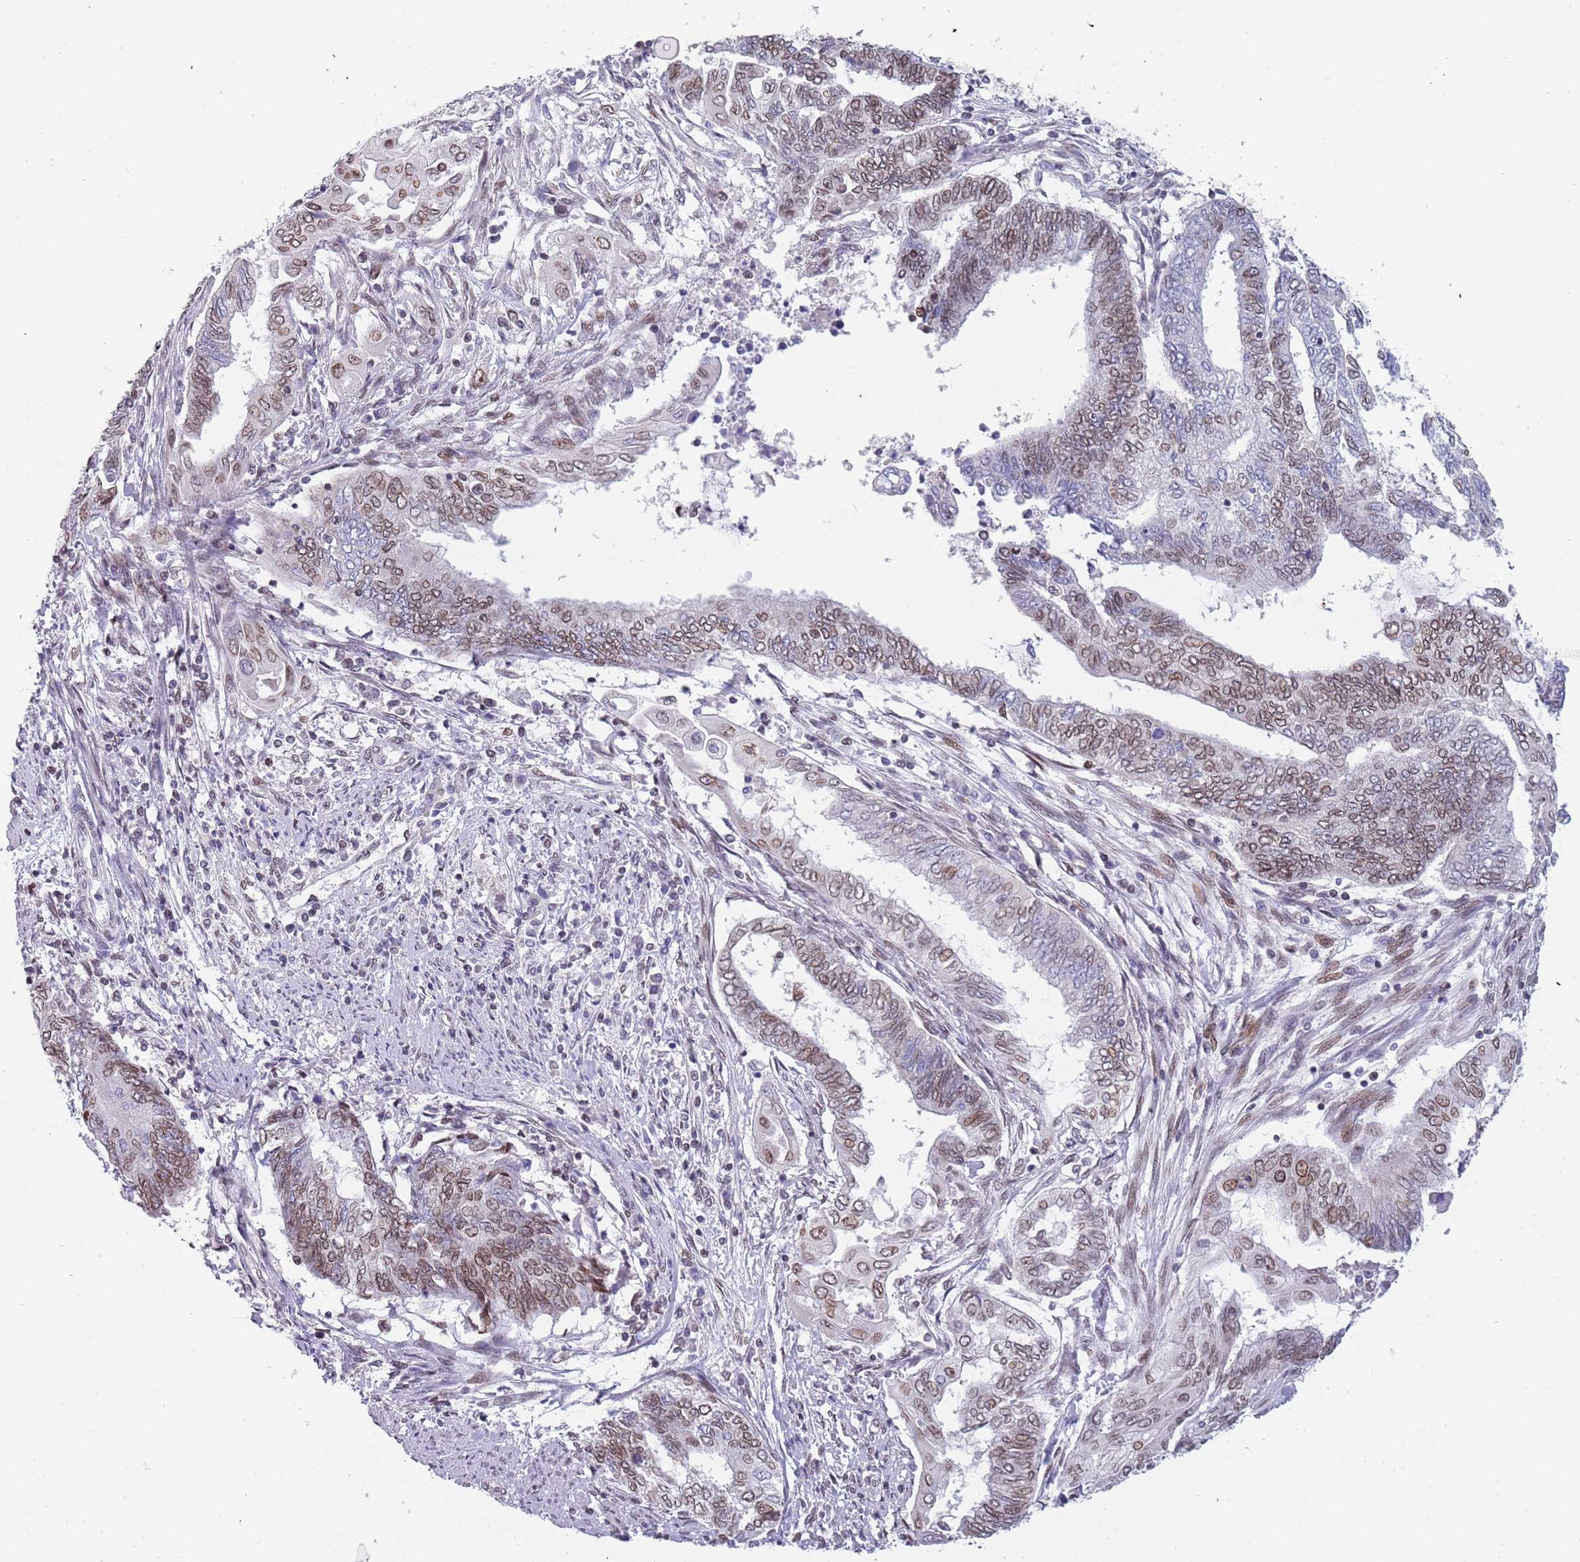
{"staining": {"intensity": "moderate", "quantity": ">75%", "location": "cytoplasmic/membranous,nuclear"}, "tissue": "endometrial cancer", "cell_type": "Tumor cells", "image_type": "cancer", "snomed": [{"axis": "morphology", "description": "Adenocarcinoma, NOS"}, {"axis": "topography", "description": "Uterus"}, {"axis": "topography", "description": "Endometrium"}], "caption": "Tumor cells demonstrate medium levels of moderate cytoplasmic/membranous and nuclear expression in about >75% of cells in human endometrial cancer. The staining was performed using DAB to visualize the protein expression in brown, while the nuclei were stained in blue with hematoxylin (Magnification: 20x).", "gene": "KLHDC2", "patient": {"sex": "female", "age": 70}}